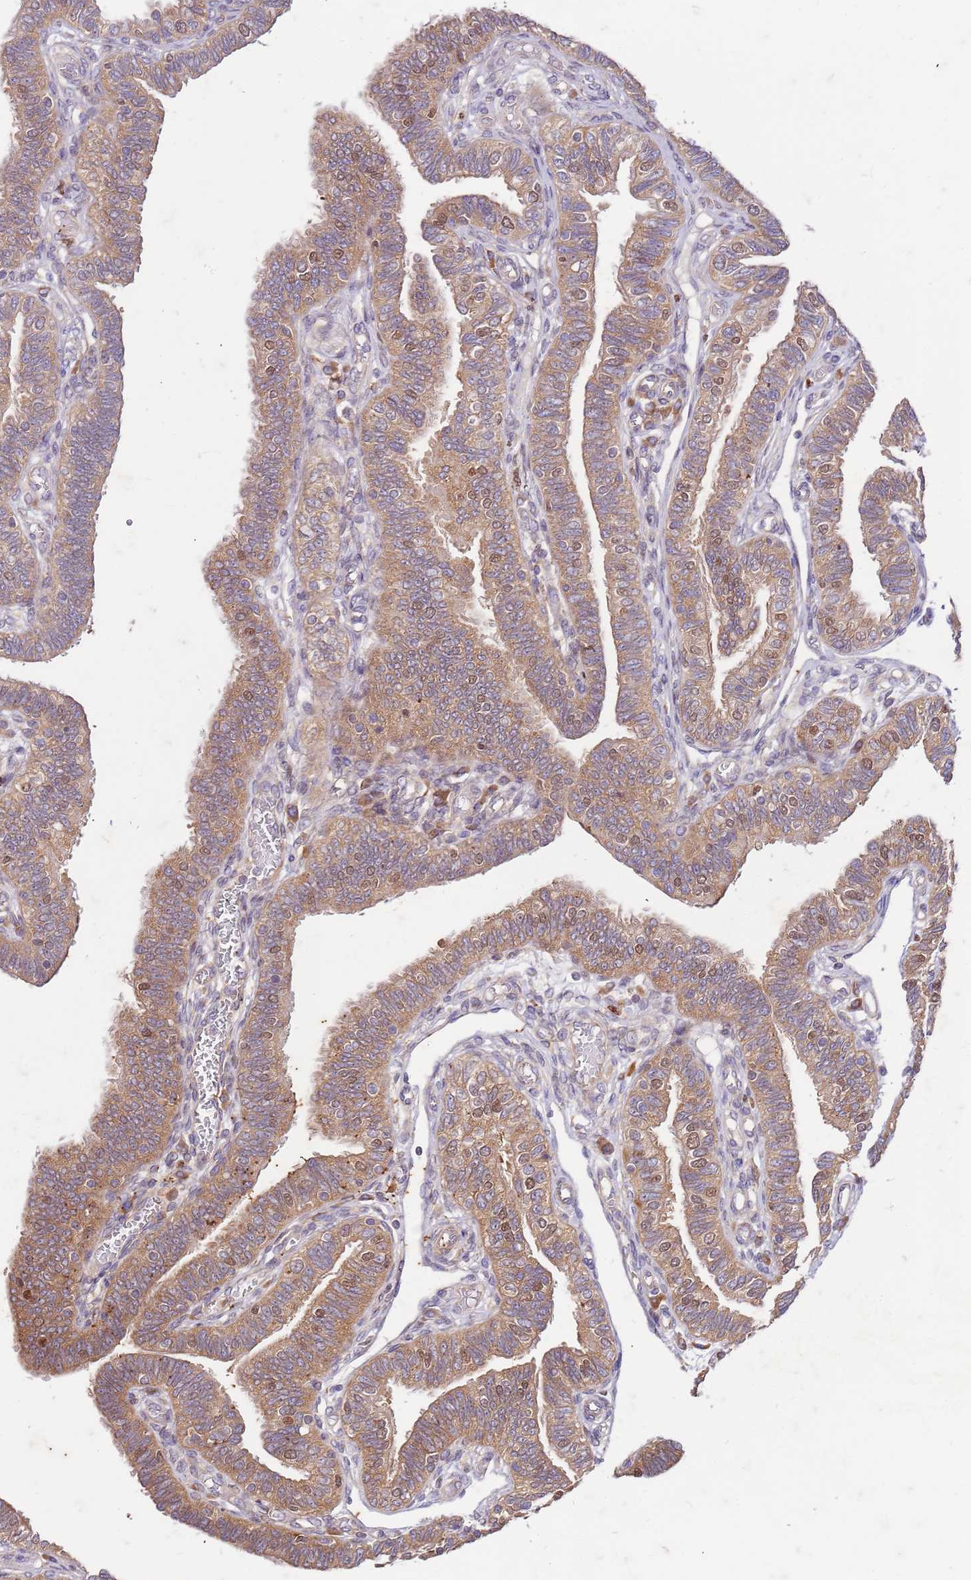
{"staining": {"intensity": "moderate", "quantity": ">75%", "location": "cytoplasmic/membranous,nuclear"}, "tissue": "fallopian tube", "cell_type": "Glandular cells", "image_type": "normal", "snomed": [{"axis": "morphology", "description": "Normal tissue, NOS"}, {"axis": "topography", "description": "Fallopian tube"}], "caption": "Moderate cytoplasmic/membranous,nuclear protein positivity is identified in about >75% of glandular cells in fallopian tube. The staining is performed using DAB (3,3'-diaminobenzidine) brown chromogen to label protein expression. The nuclei are counter-stained blue using hematoxylin.", "gene": "OSBP", "patient": {"sex": "female", "age": 39}}